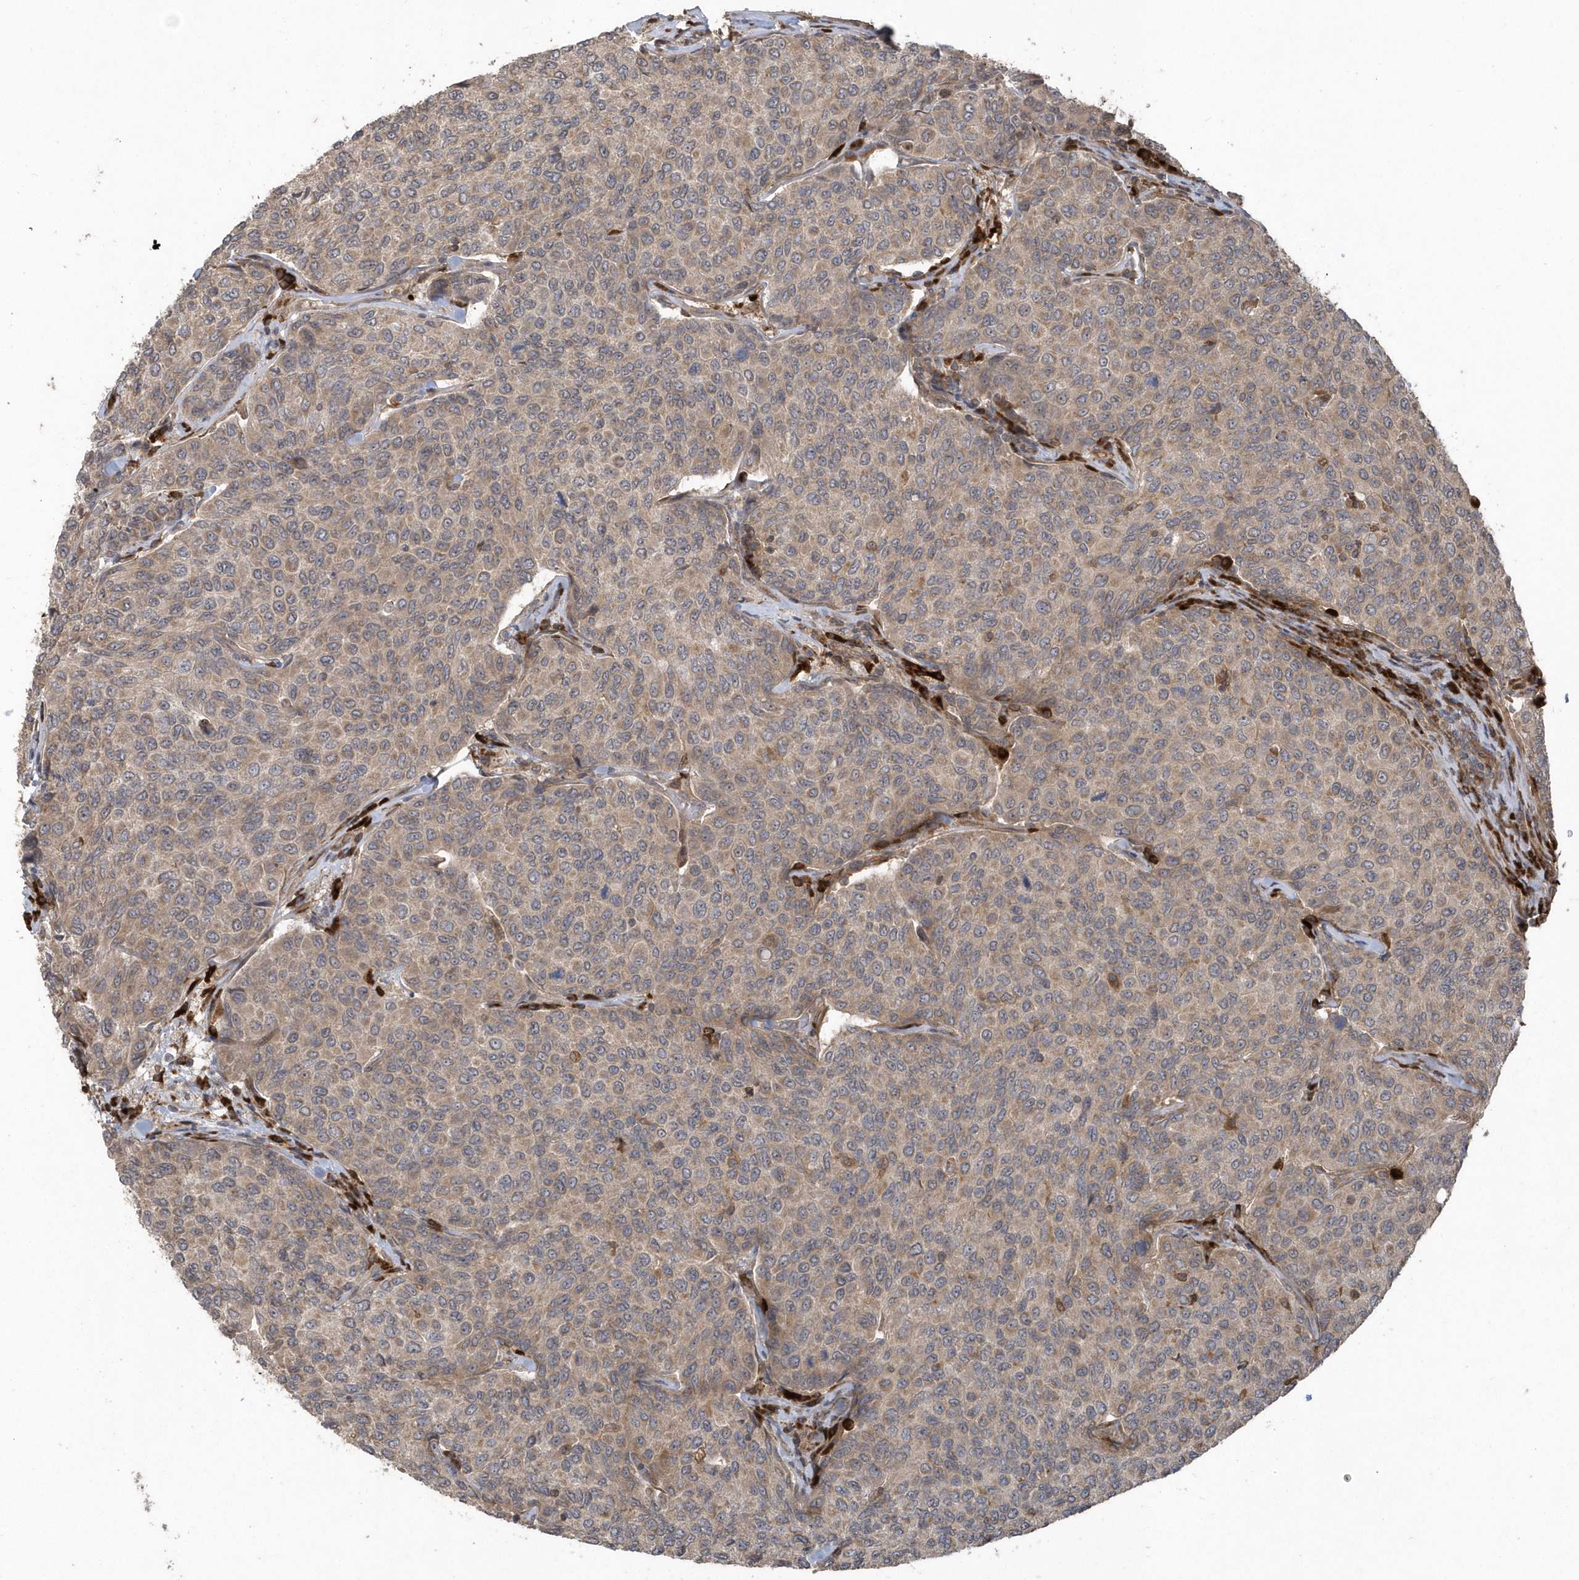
{"staining": {"intensity": "weak", "quantity": "25%-75%", "location": "cytoplasmic/membranous"}, "tissue": "breast cancer", "cell_type": "Tumor cells", "image_type": "cancer", "snomed": [{"axis": "morphology", "description": "Duct carcinoma"}, {"axis": "topography", "description": "Breast"}], "caption": "Tumor cells display low levels of weak cytoplasmic/membranous staining in about 25%-75% of cells in infiltrating ductal carcinoma (breast).", "gene": "HERPUD1", "patient": {"sex": "female", "age": 55}}